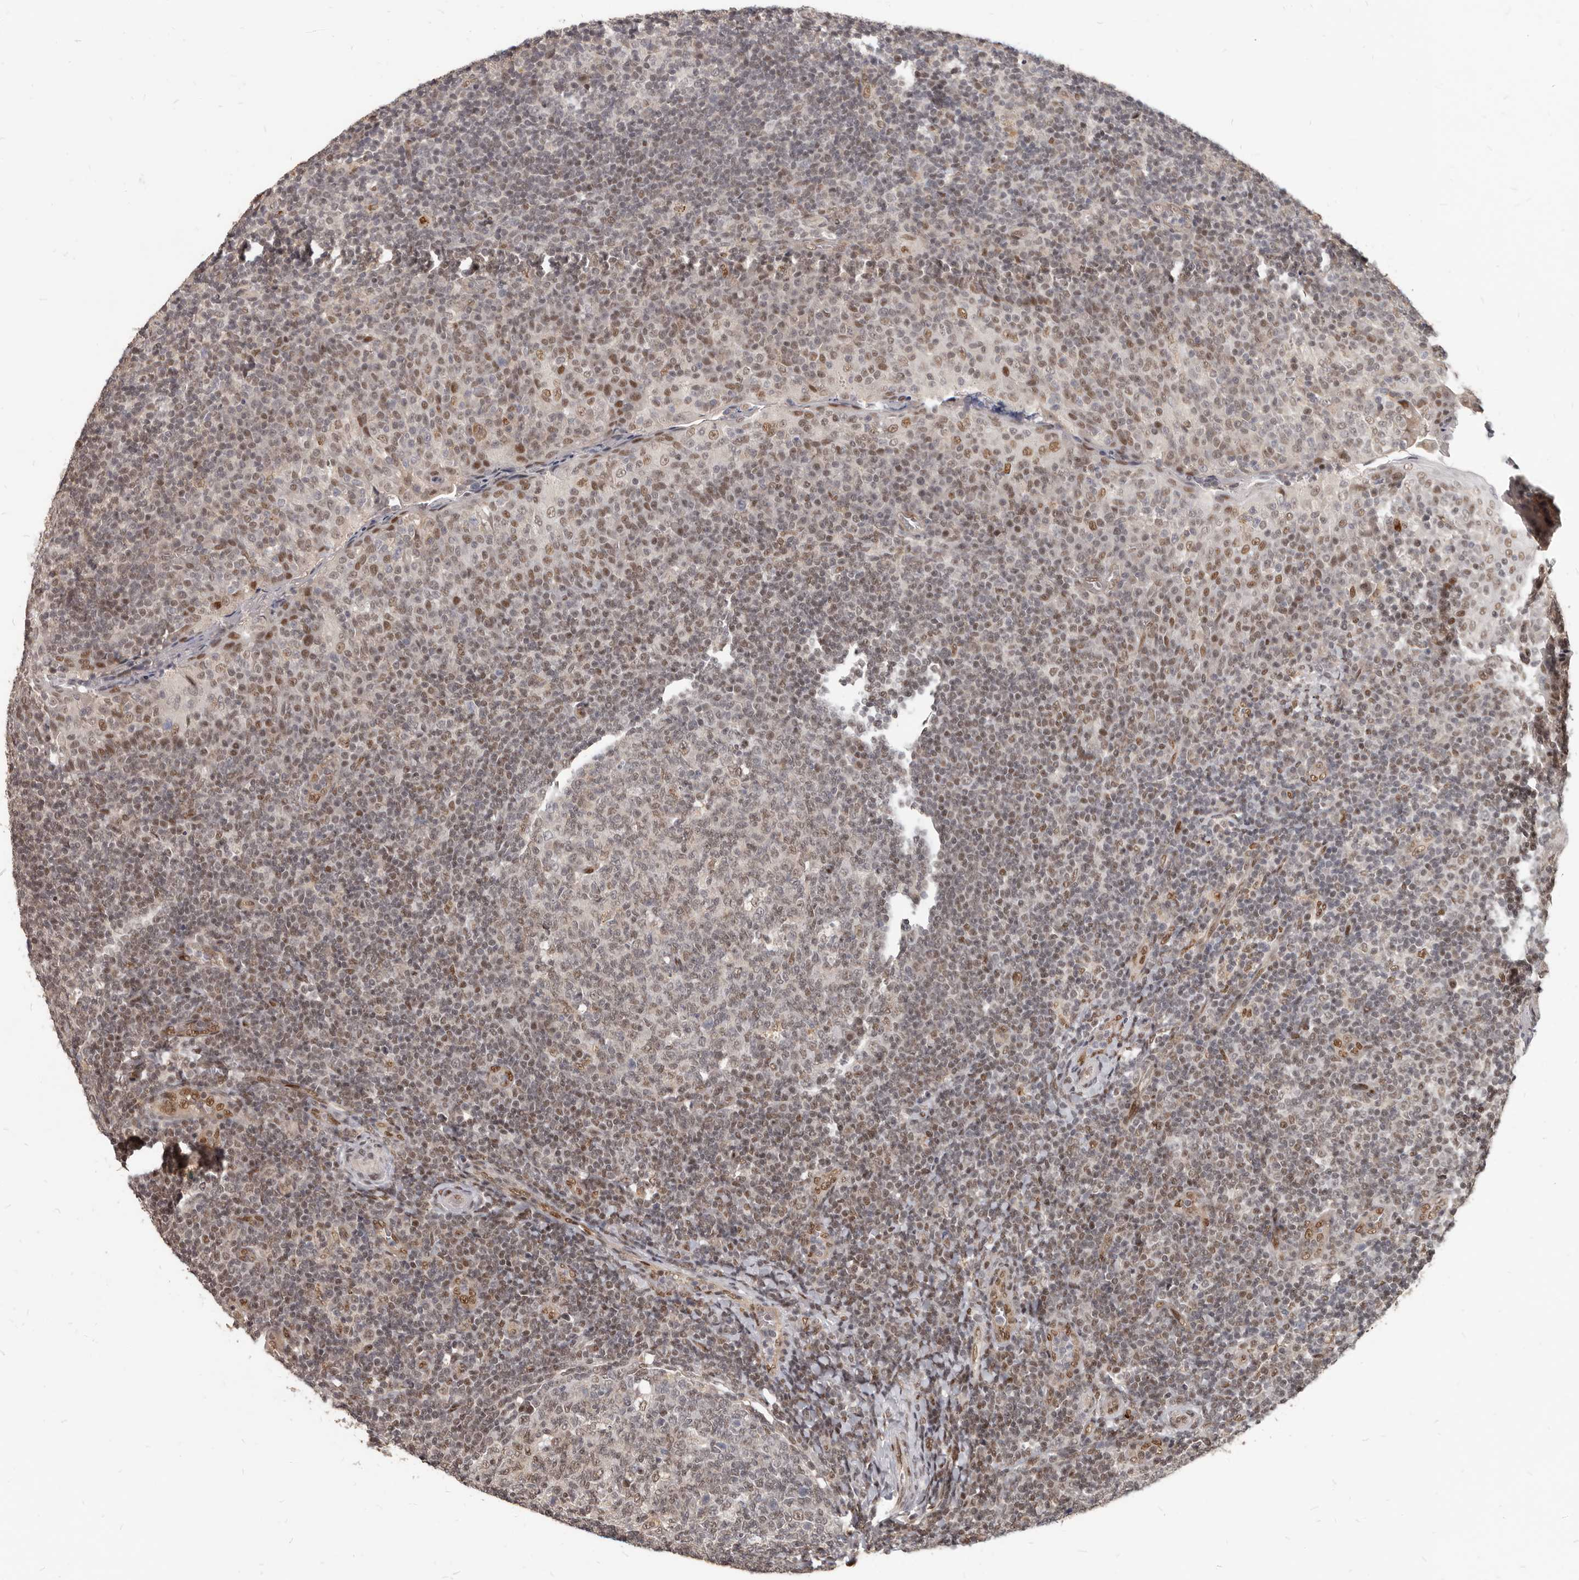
{"staining": {"intensity": "weak", "quantity": "25%-75%", "location": "nuclear"}, "tissue": "tonsil", "cell_type": "Germinal center cells", "image_type": "normal", "snomed": [{"axis": "morphology", "description": "Normal tissue, NOS"}, {"axis": "topography", "description": "Tonsil"}], "caption": "A micrograph of tonsil stained for a protein shows weak nuclear brown staining in germinal center cells.", "gene": "ATF5", "patient": {"sex": "female", "age": 19}}